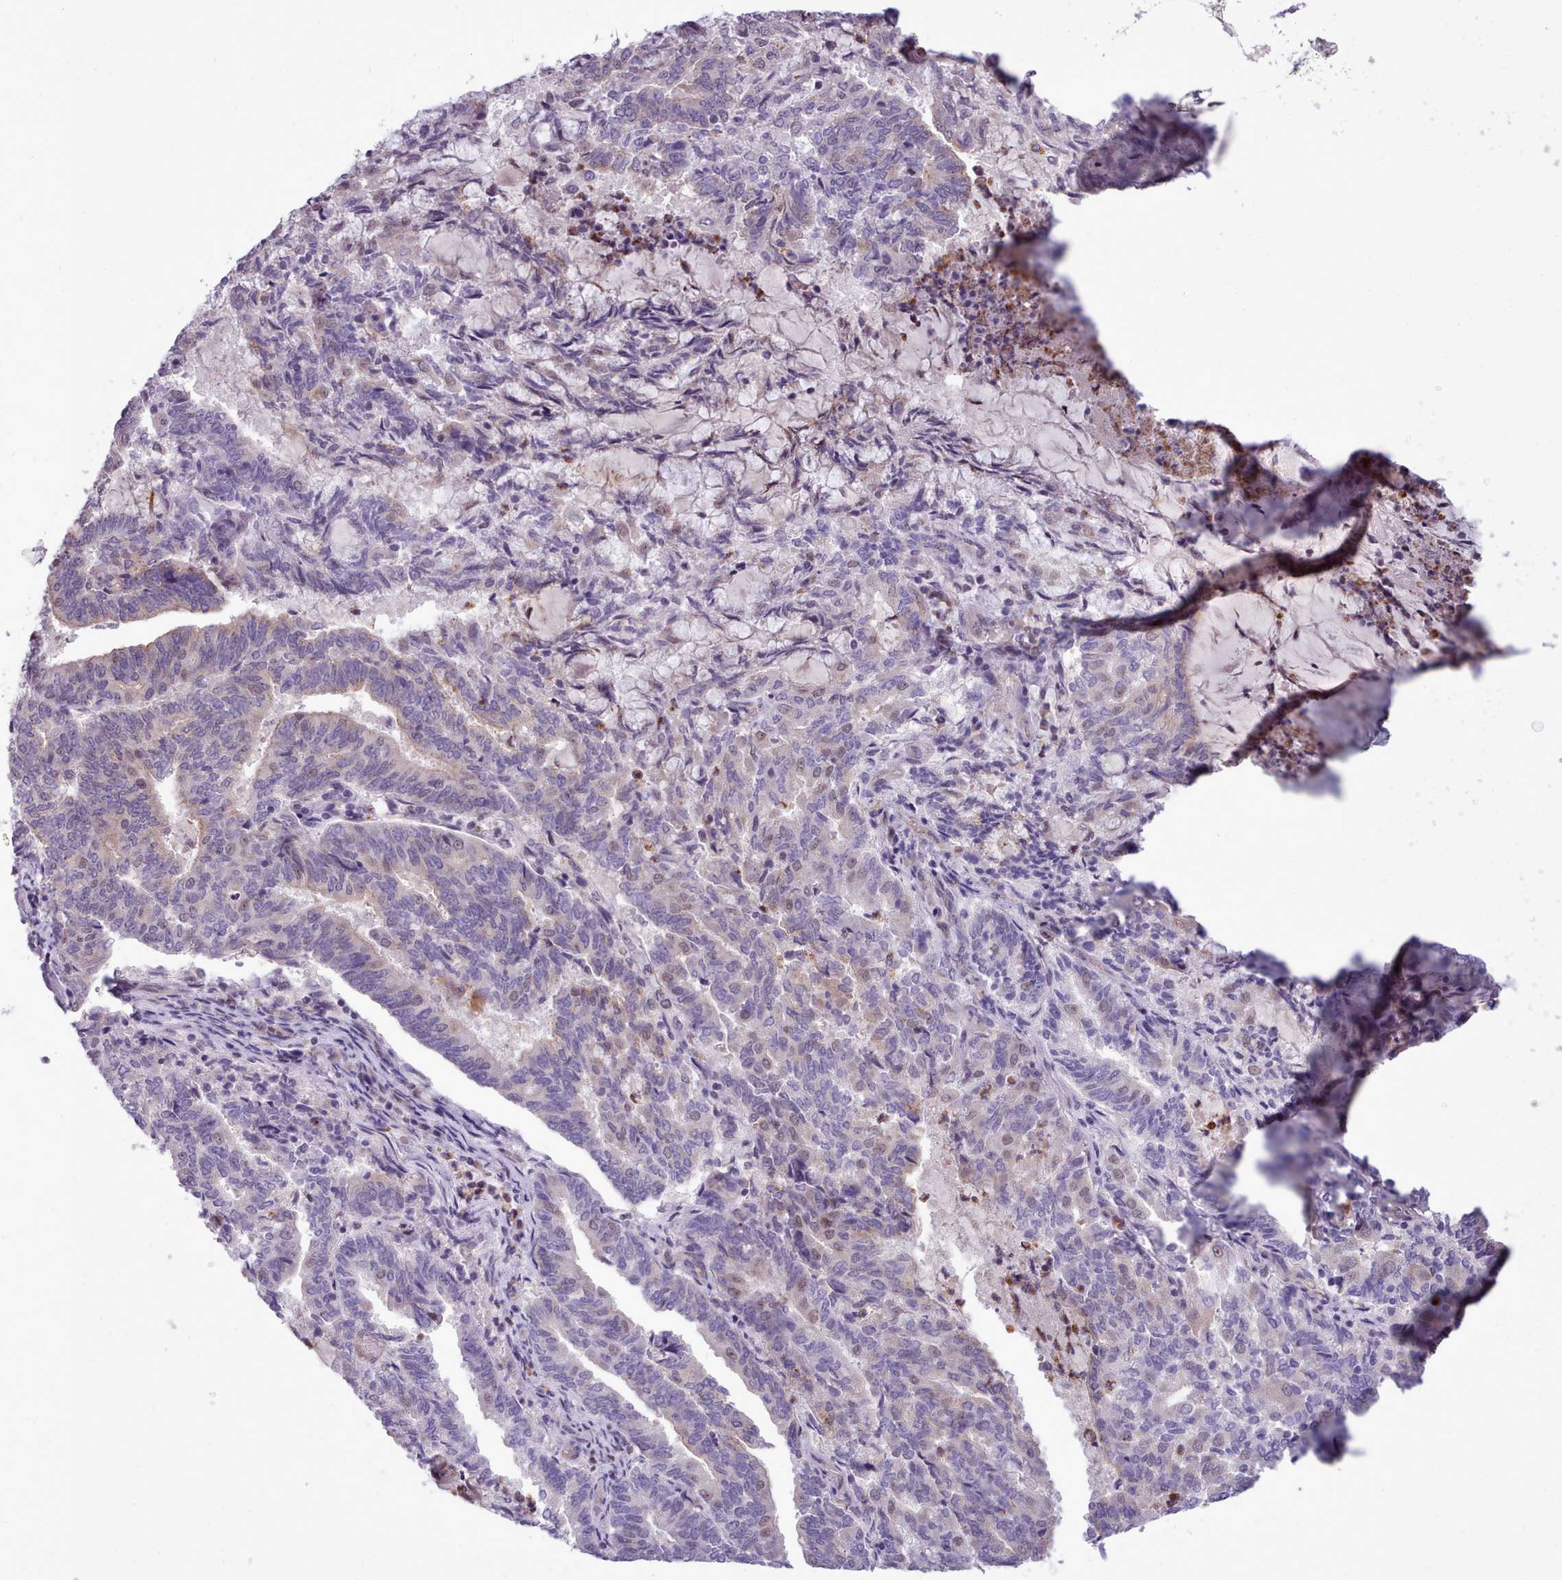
{"staining": {"intensity": "negative", "quantity": "none", "location": "none"}, "tissue": "endometrial cancer", "cell_type": "Tumor cells", "image_type": "cancer", "snomed": [{"axis": "morphology", "description": "Adenocarcinoma, NOS"}, {"axis": "topography", "description": "Endometrium"}], "caption": "IHC image of endometrial cancer stained for a protein (brown), which demonstrates no positivity in tumor cells. (DAB IHC with hematoxylin counter stain).", "gene": "KCTD16", "patient": {"sex": "female", "age": 80}}